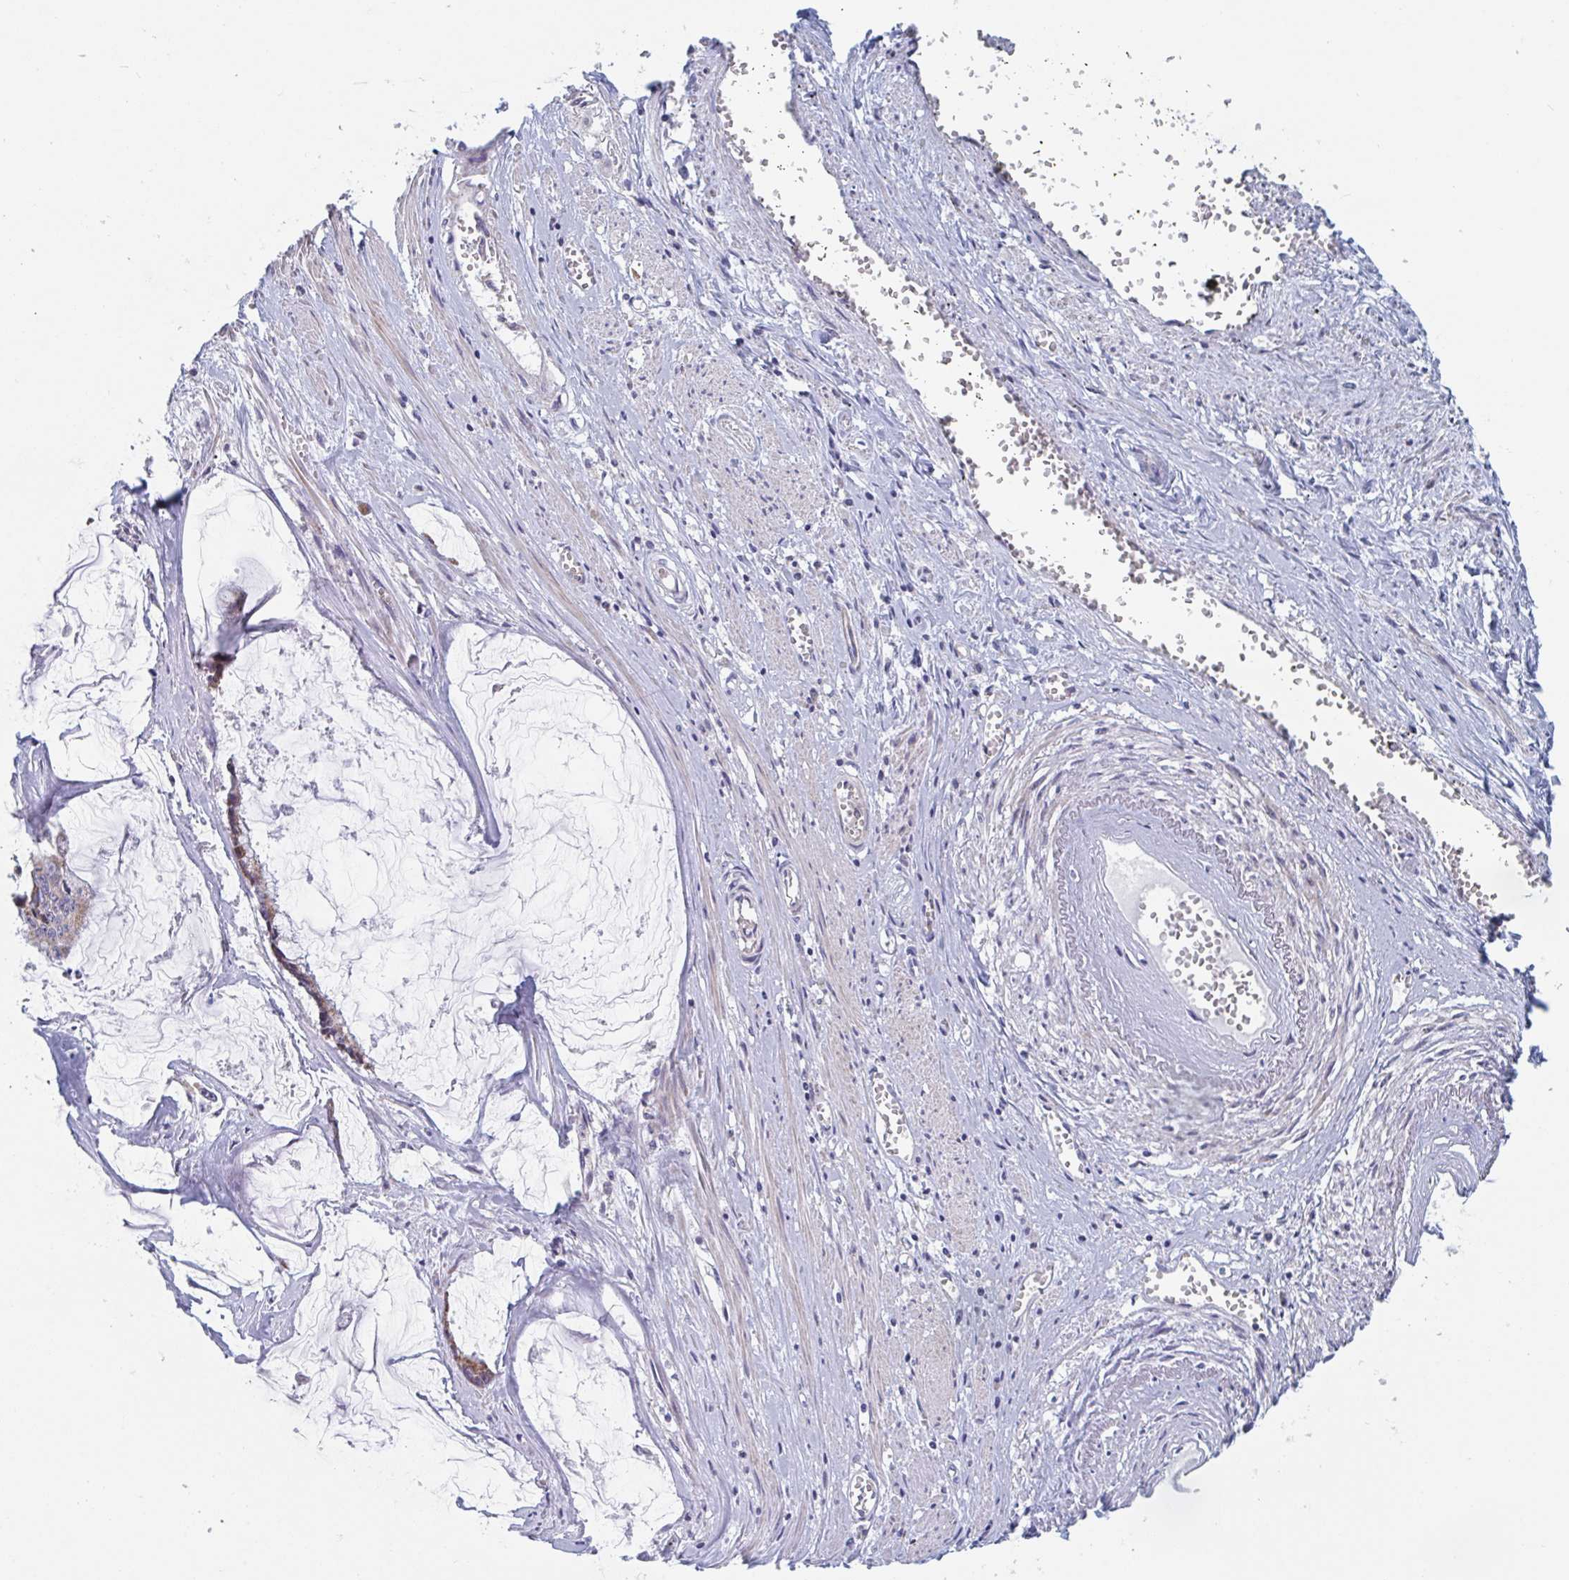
{"staining": {"intensity": "moderate", "quantity": ">75%", "location": "cytoplasmic/membranous"}, "tissue": "ovarian cancer", "cell_type": "Tumor cells", "image_type": "cancer", "snomed": [{"axis": "morphology", "description": "Cystadenocarcinoma, mucinous, NOS"}, {"axis": "topography", "description": "Ovary"}], "caption": "Immunohistochemical staining of human ovarian cancer (mucinous cystadenocarcinoma) exhibits medium levels of moderate cytoplasmic/membranous protein expression in approximately >75% of tumor cells.", "gene": "MRPL53", "patient": {"sex": "female", "age": 90}}